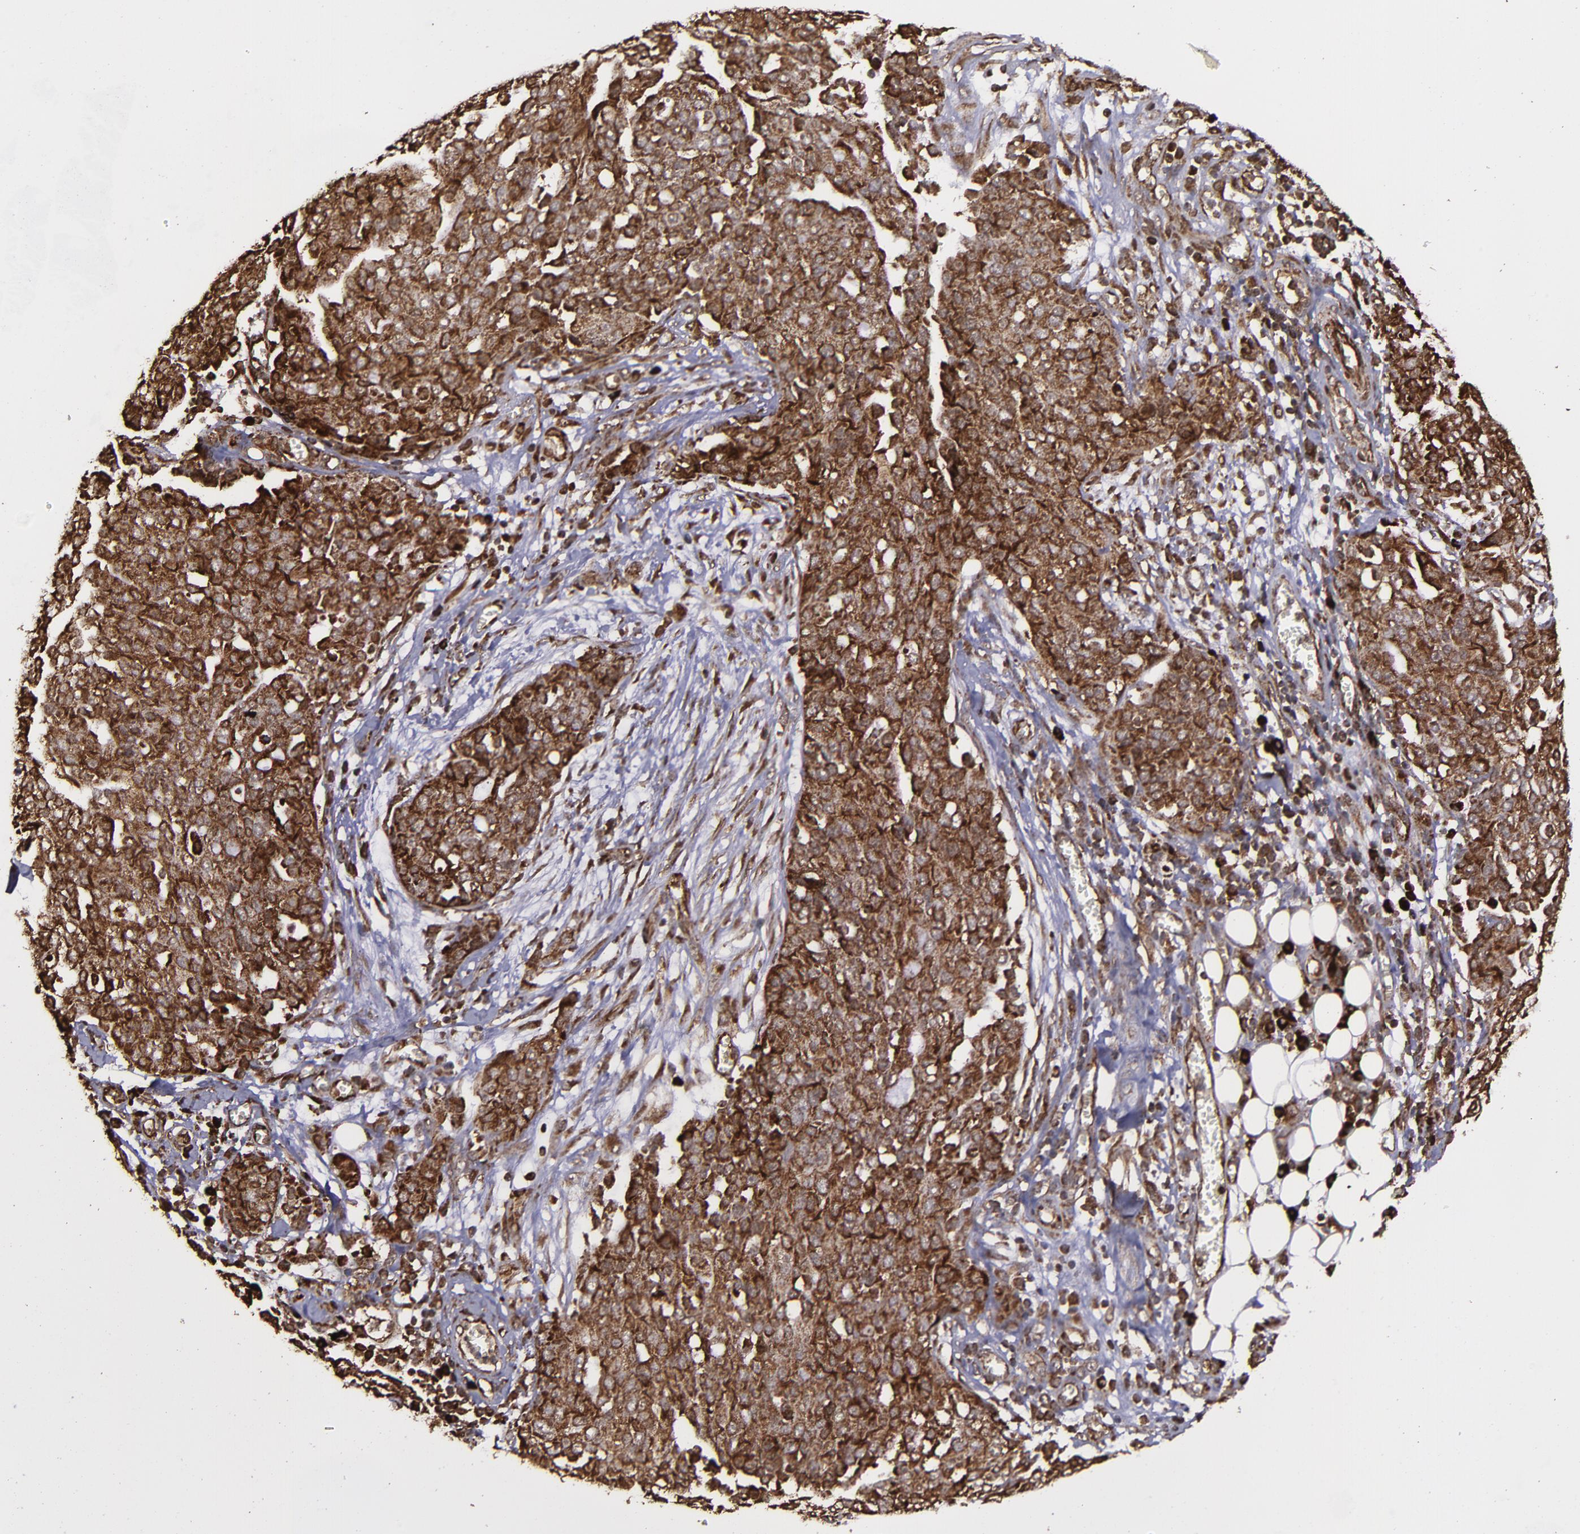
{"staining": {"intensity": "strong", "quantity": ">75%", "location": "cytoplasmic/membranous,nuclear"}, "tissue": "ovarian cancer", "cell_type": "Tumor cells", "image_type": "cancer", "snomed": [{"axis": "morphology", "description": "Cystadenocarcinoma, serous, NOS"}, {"axis": "topography", "description": "Soft tissue"}, {"axis": "topography", "description": "Ovary"}], "caption": "High-power microscopy captured an immunohistochemistry micrograph of ovarian cancer (serous cystadenocarcinoma), revealing strong cytoplasmic/membranous and nuclear positivity in about >75% of tumor cells.", "gene": "EIF4ENIF1", "patient": {"sex": "female", "age": 57}}